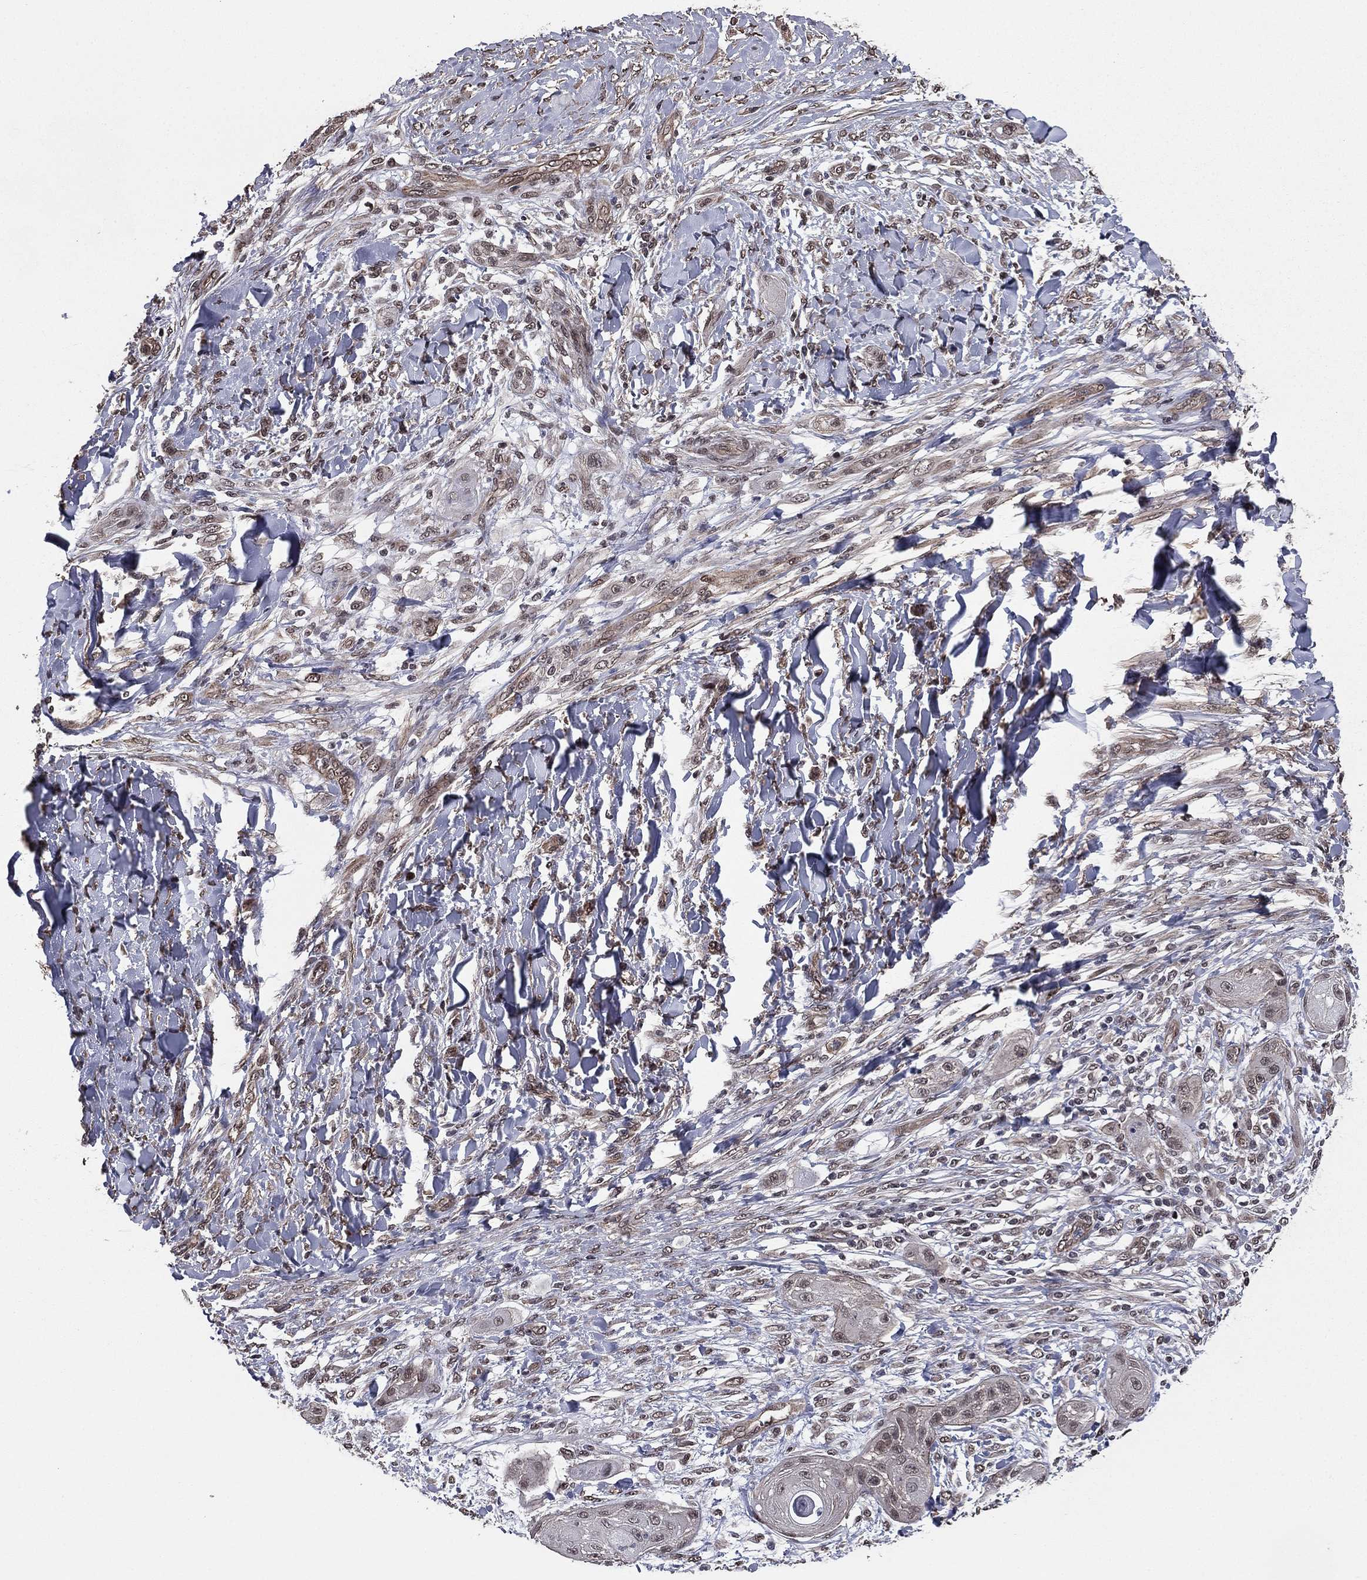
{"staining": {"intensity": "weak", "quantity": "<25%", "location": "cytoplasmic/membranous"}, "tissue": "skin cancer", "cell_type": "Tumor cells", "image_type": "cancer", "snomed": [{"axis": "morphology", "description": "Squamous cell carcinoma, NOS"}, {"axis": "topography", "description": "Skin"}], "caption": "This micrograph is of skin cancer (squamous cell carcinoma) stained with immunohistochemistry (IHC) to label a protein in brown with the nuclei are counter-stained blue. There is no positivity in tumor cells. The staining is performed using DAB (3,3'-diaminobenzidine) brown chromogen with nuclei counter-stained in using hematoxylin.", "gene": "RARB", "patient": {"sex": "male", "age": 62}}